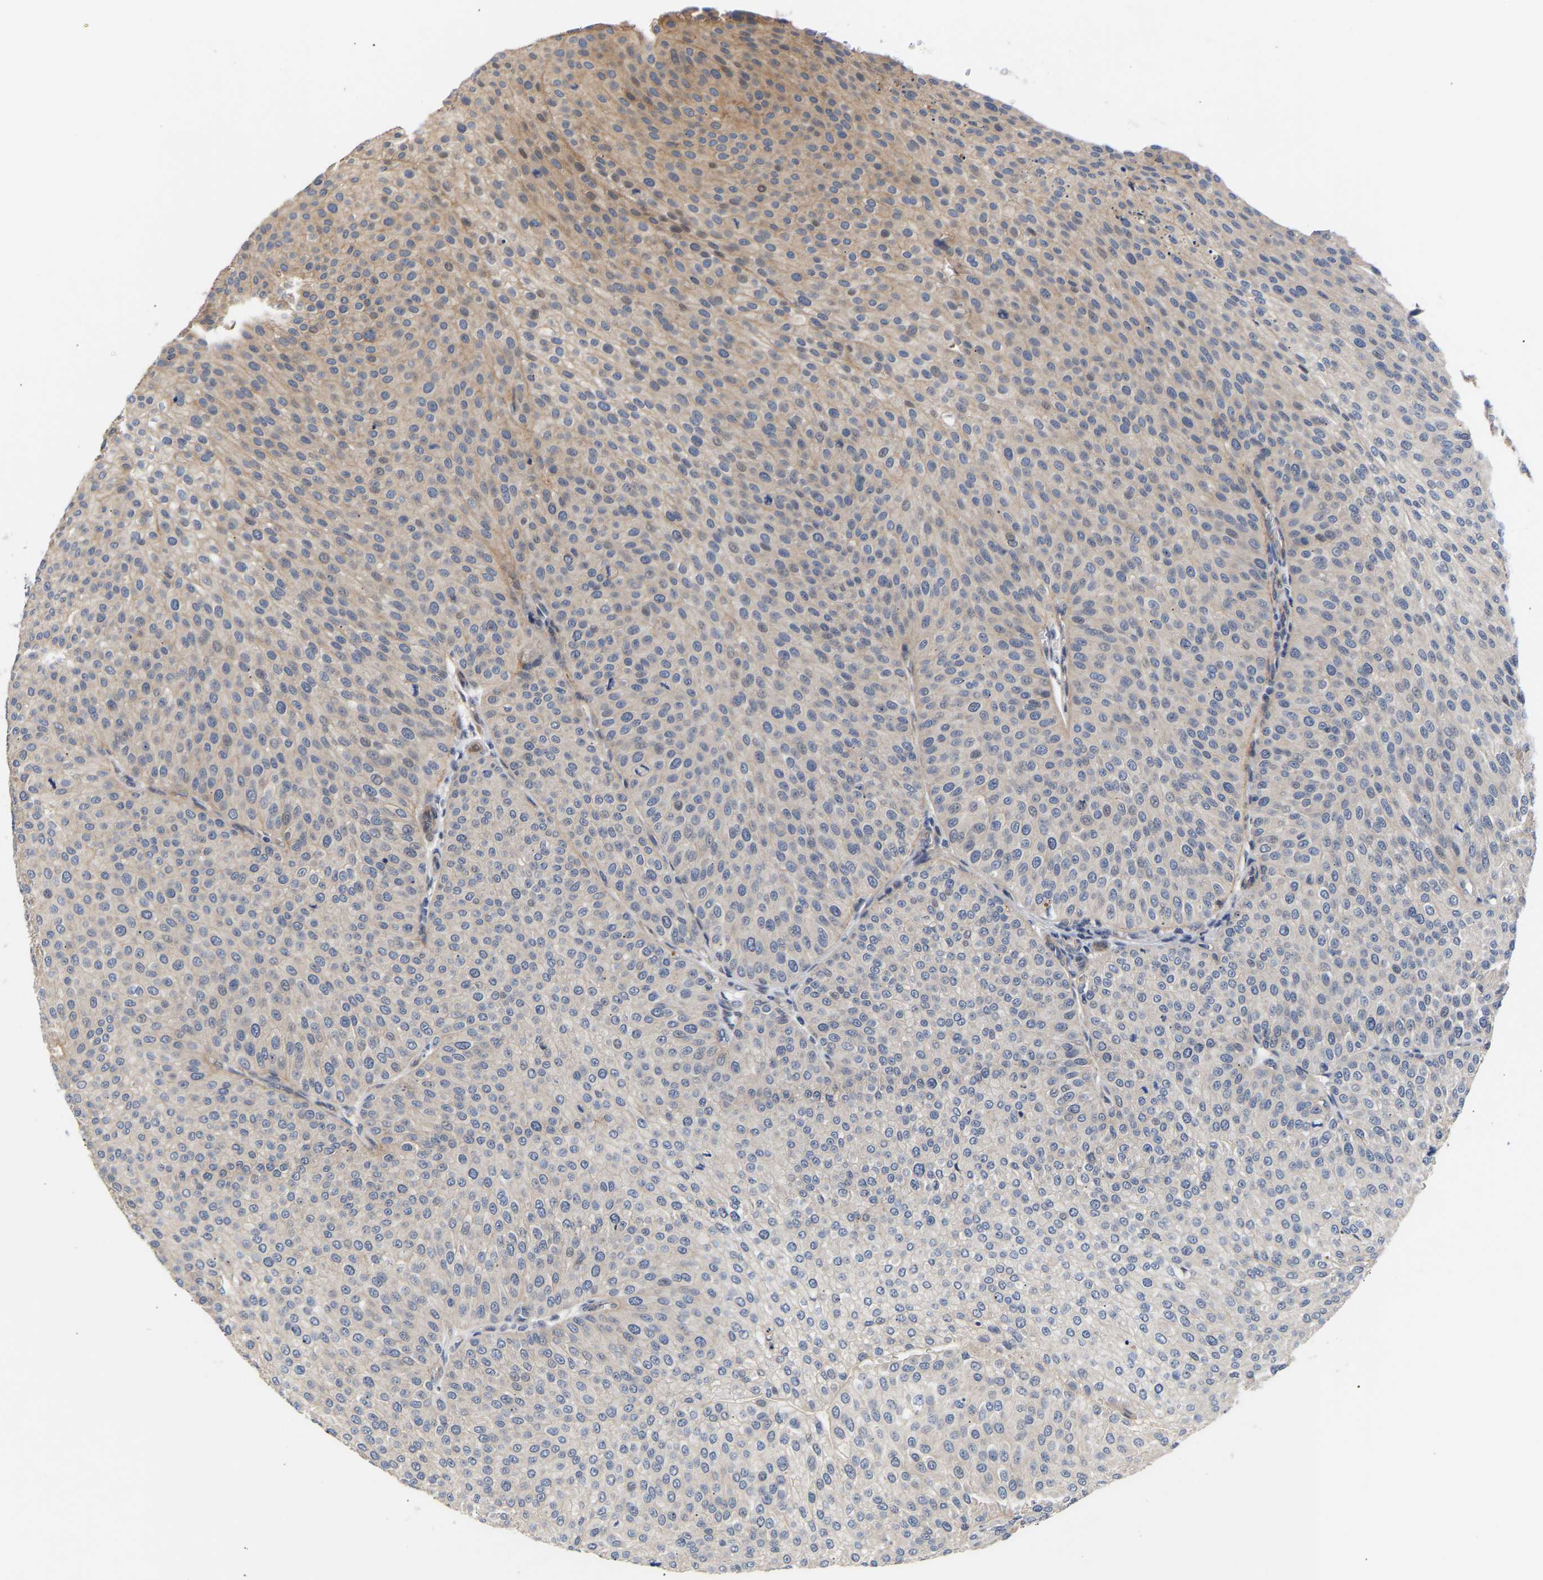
{"staining": {"intensity": "moderate", "quantity": "25%-75%", "location": "cytoplasmic/membranous"}, "tissue": "urothelial cancer", "cell_type": "Tumor cells", "image_type": "cancer", "snomed": [{"axis": "morphology", "description": "Urothelial carcinoma, Low grade"}, {"axis": "topography", "description": "Smooth muscle"}, {"axis": "topography", "description": "Urinary bladder"}], "caption": "Immunohistochemical staining of human low-grade urothelial carcinoma shows medium levels of moderate cytoplasmic/membranous protein staining in approximately 25%-75% of tumor cells. The staining was performed using DAB, with brown indicating positive protein expression. Nuclei are stained blue with hematoxylin.", "gene": "KASH5", "patient": {"sex": "male", "age": 60}}